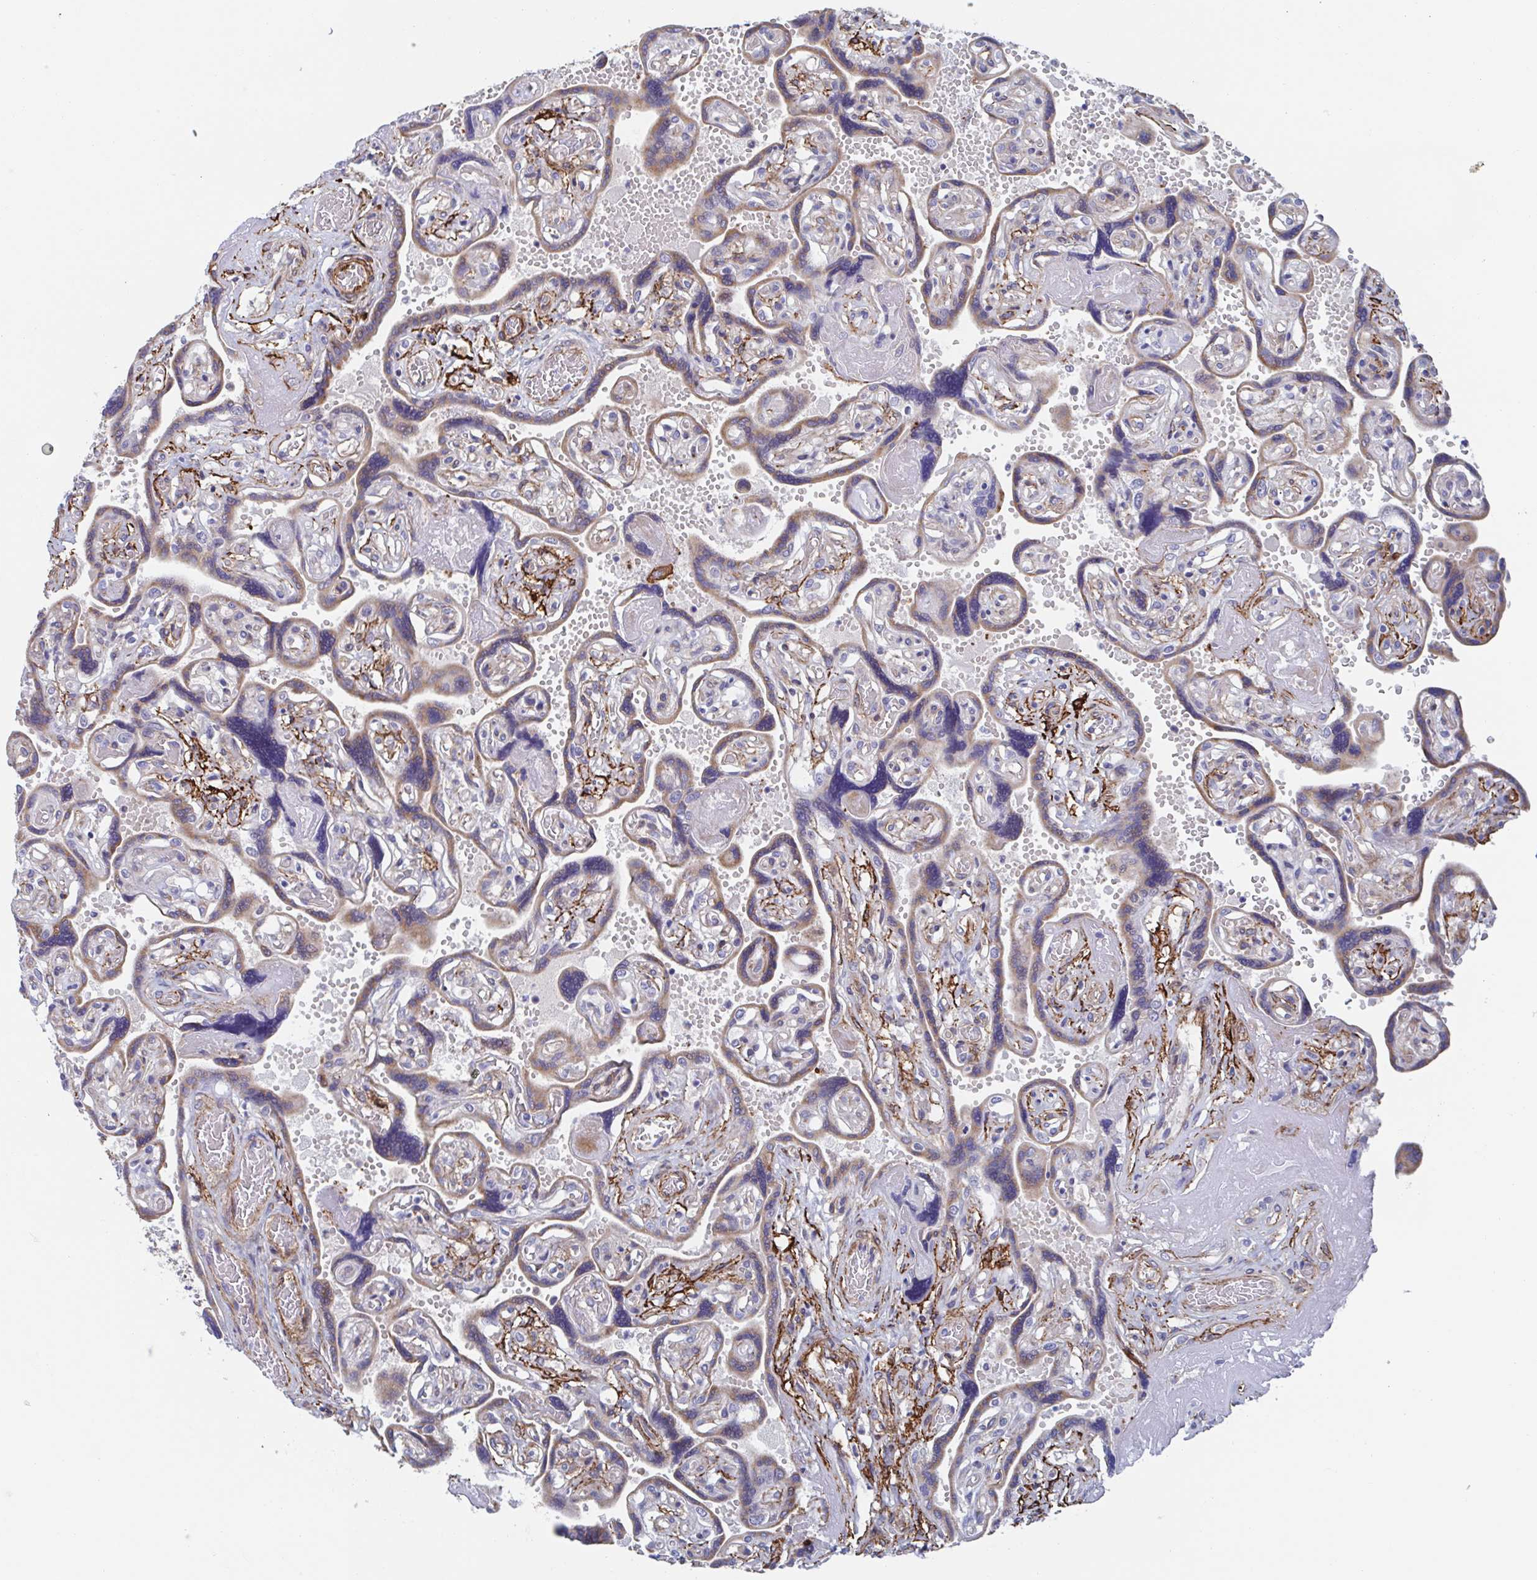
{"staining": {"intensity": "moderate", "quantity": "<25%", "location": "cytoplasmic/membranous"}, "tissue": "placenta", "cell_type": "Decidual cells", "image_type": "normal", "snomed": [{"axis": "morphology", "description": "Normal tissue, NOS"}, {"axis": "topography", "description": "Placenta"}], "caption": "IHC of normal human placenta exhibits low levels of moderate cytoplasmic/membranous staining in about <25% of decidual cells.", "gene": "KLC3", "patient": {"sex": "female", "age": 32}}